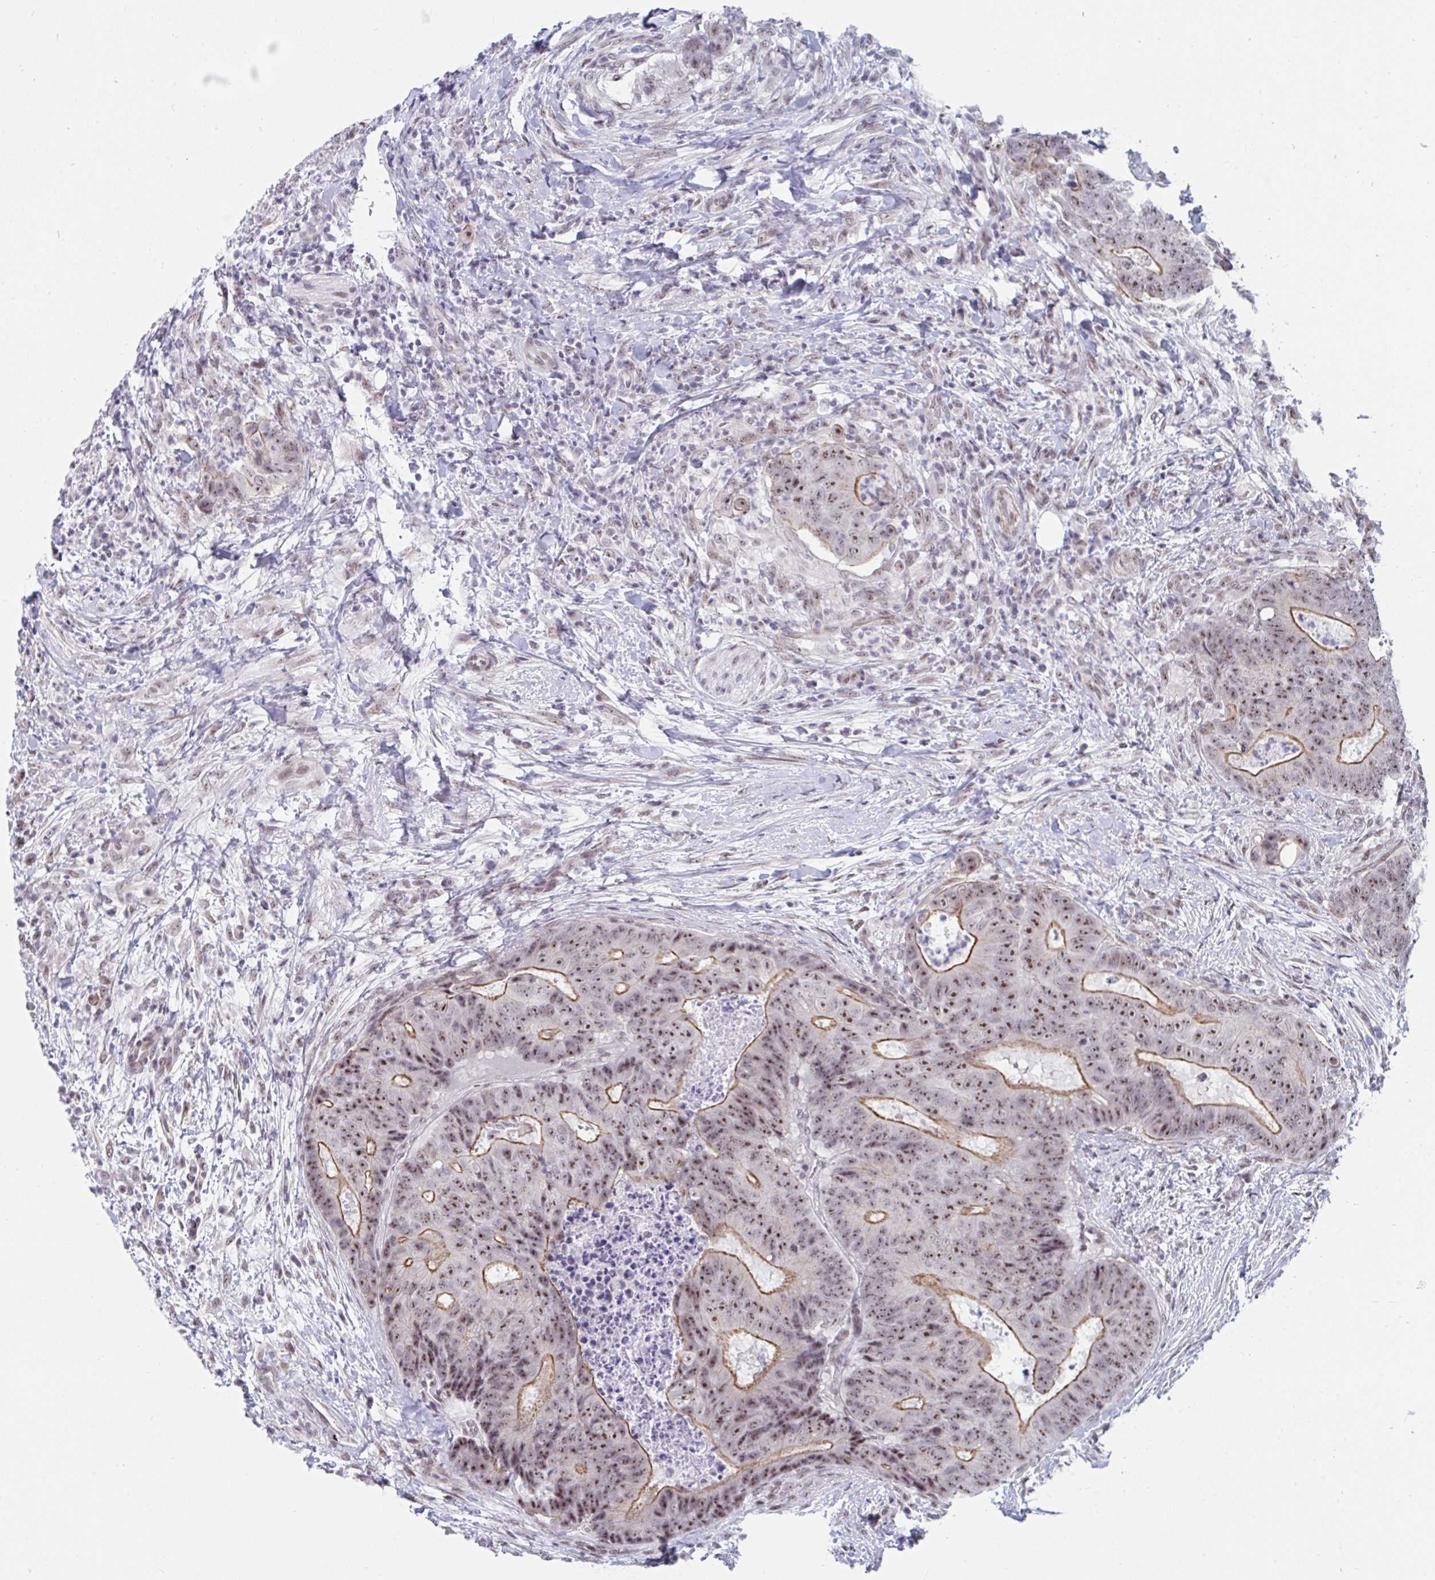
{"staining": {"intensity": "moderate", "quantity": "25%-75%", "location": "cytoplasmic/membranous,nuclear"}, "tissue": "colorectal cancer", "cell_type": "Tumor cells", "image_type": "cancer", "snomed": [{"axis": "morphology", "description": "Adenocarcinoma, NOS"}, {"axis": "topography", "description": "Colon"}], "caption": "Human colorectal cancer (adenocarcinoma) stained with a brown dye displays moderate cytoplasmic/membranous and nuclear positive positivity in about 25%-75% of tumor cells.", "gene": "PRR14", "patient": {"sex": "female", "age": 48}}